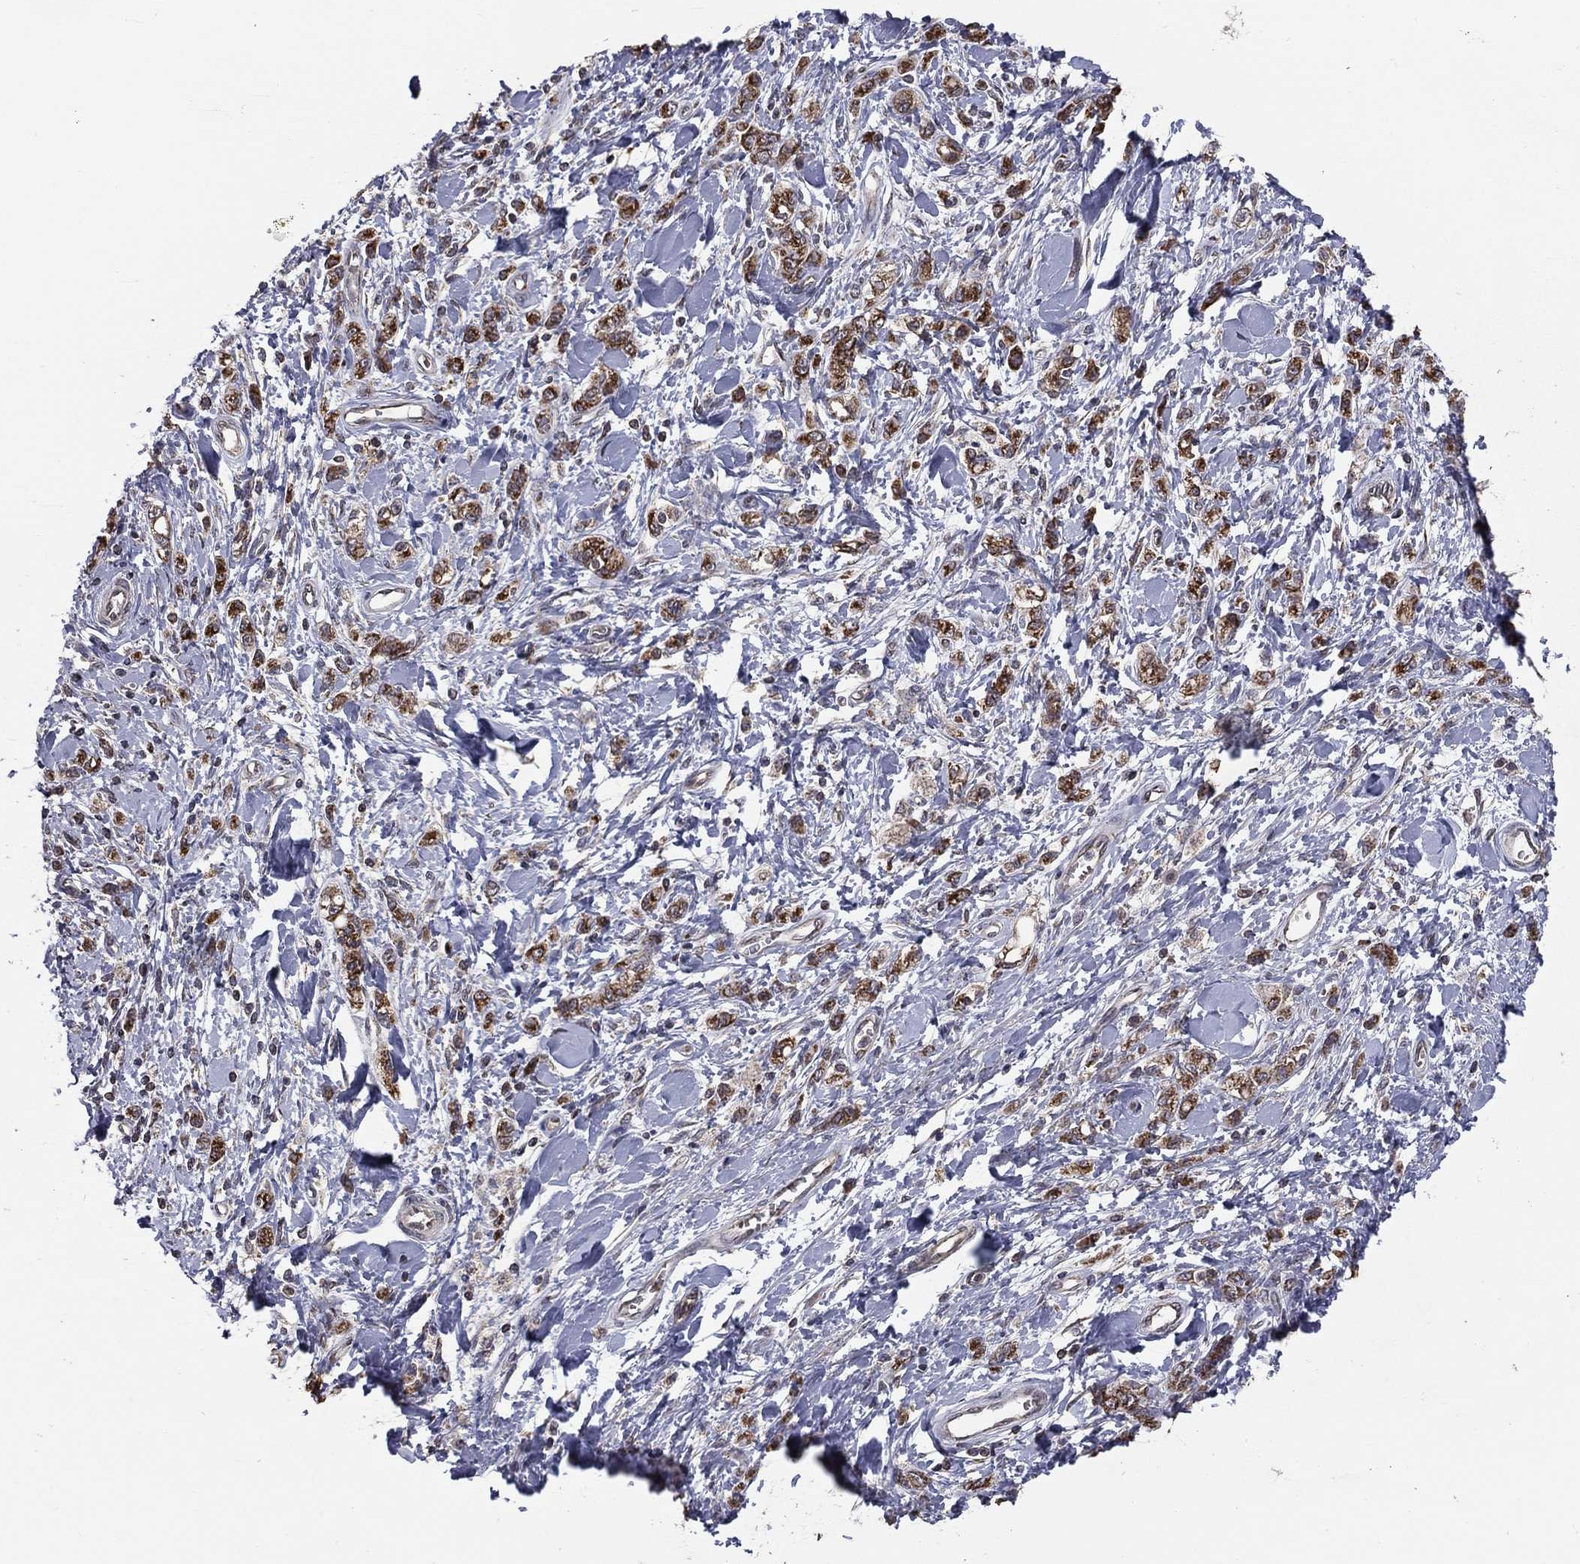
{"staining": {"intensity": "strong", "quantity": ">75%", "location": "cytoplasmic/membranous"}, "tissue": "stomach cancer", "cell_type": "Tumor cells", "image_type": "cancer", "snomed": [{"axis": "morphology", "description": "Adenocarcinoma, NOS"}, {"axis": "topography", "description": "Stomach"}], "caption": "Protein staining of stomach cancer (adenocarcinoma) tissue displays strong cytoplasmic/membranous staining in approximately >75% of tumor cells.", "gene": "MRPL46", "patient": {"sex": "male", "age": 77}}